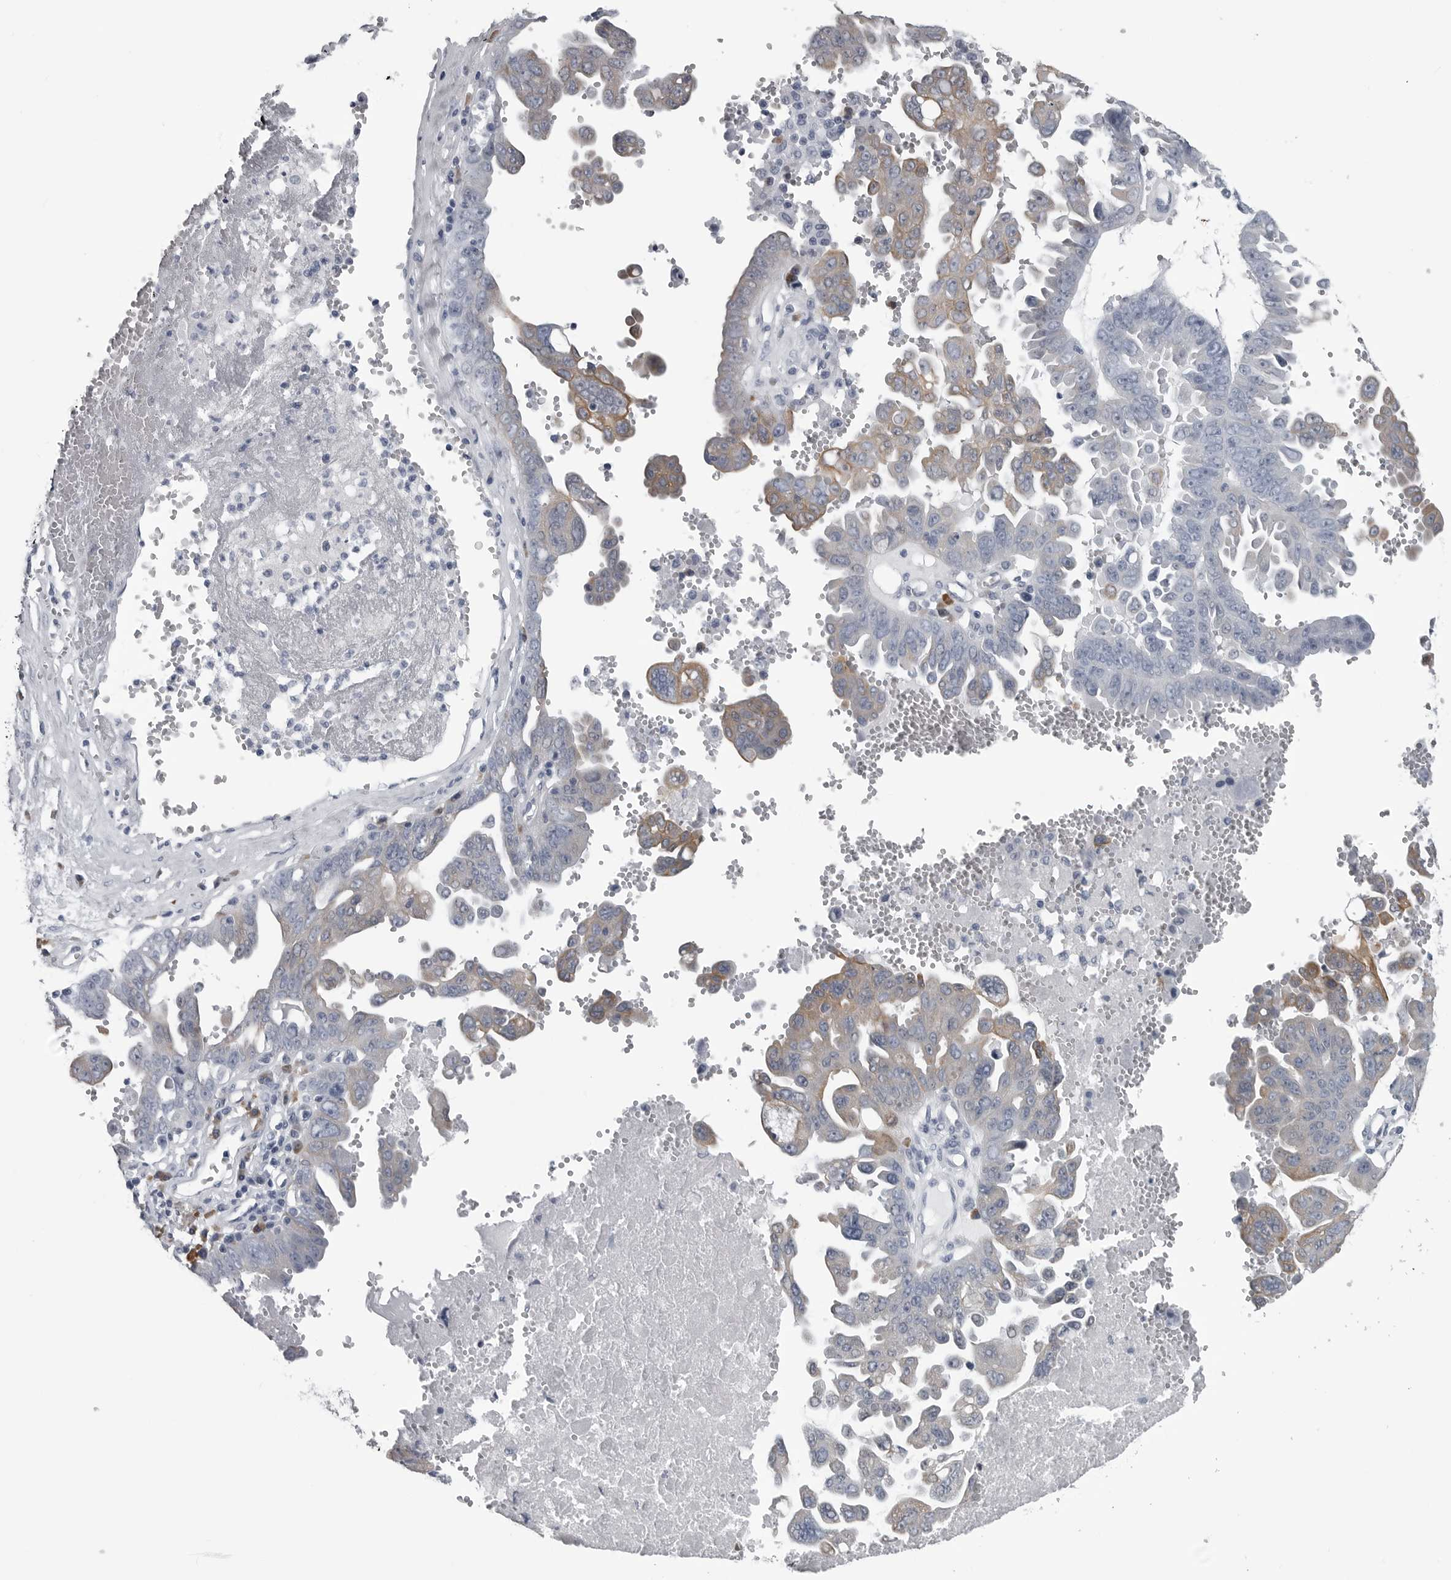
{"staining": {"intensity": "weak", "quantity": "25%-75%", "location": "cytoplasmic/membranous"}, "tissue": "ovarian cancer", "cell_type": "Tumor cells", "image_type": "cancer", "snomed": [{"axis": "morphology", "description": "Carcinoma, endometroid"}, {"axis": "topography", "description": "Ovary"}], "caption": "Immunohistochemical staining of ovarian endometroid carcinoma exhibits low levels of weak cytoplasmic/membranous protein expression in about 25%-75% of tumor cells.", "gene": "MYOC", "patient": {"sex": "female", "age": 62}}